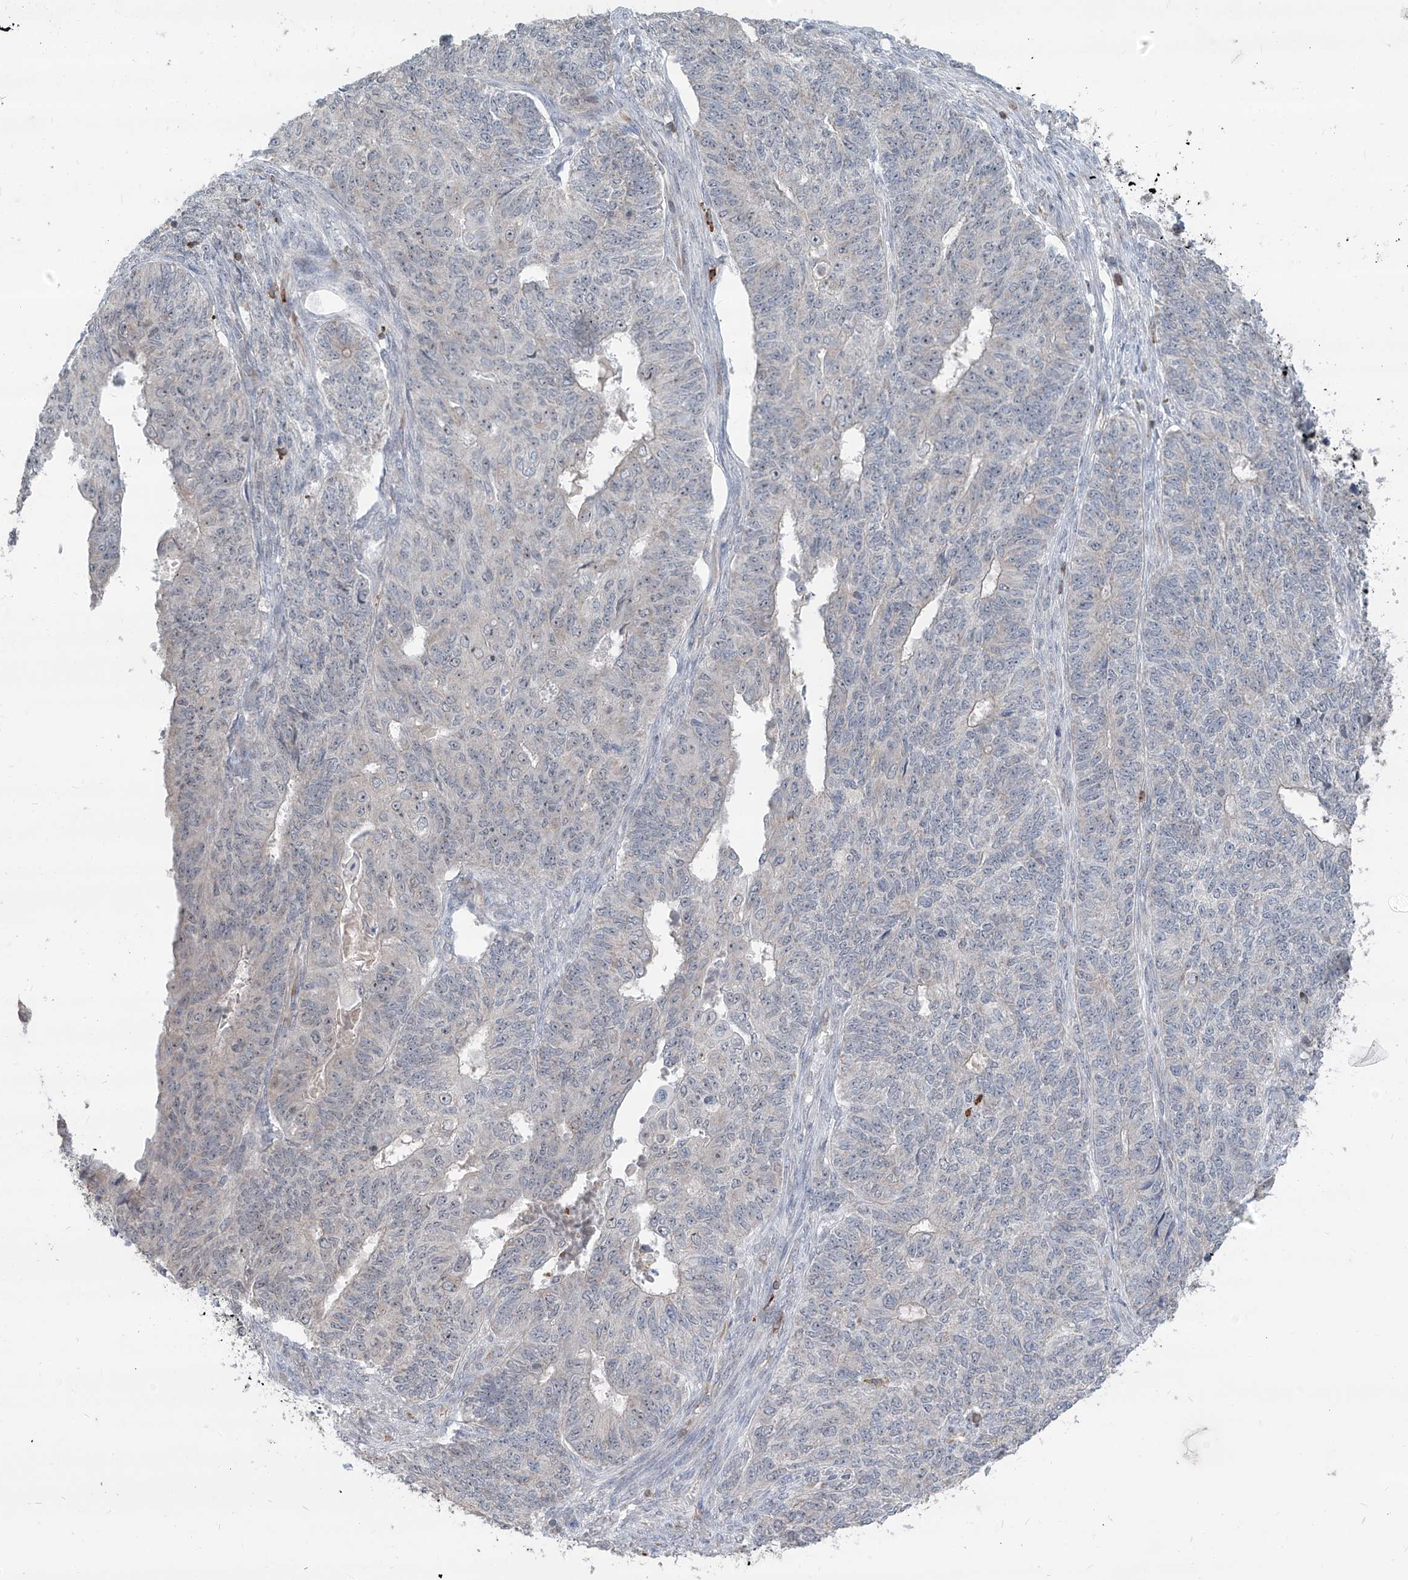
{"staining": {"intensity": "negative", "quantity": "none", "location": "none"}, "tissue": "endometrial cancer", "cell_type": "Tumor cells", "image_type": "cancer", "snomed": [{"axis": "morphology", "description": "Adenocarcinoma, NOS"}, {"axis": "topography", "description": "Endometrium"}], "caption": "Human endometrial adenocarcinoma stained for a protein using immunohistochemistry (IHC) displays no positivity in tumor cells.", "gene": "ZBTB48", "patient": {"sex": "female", "age": 32}}